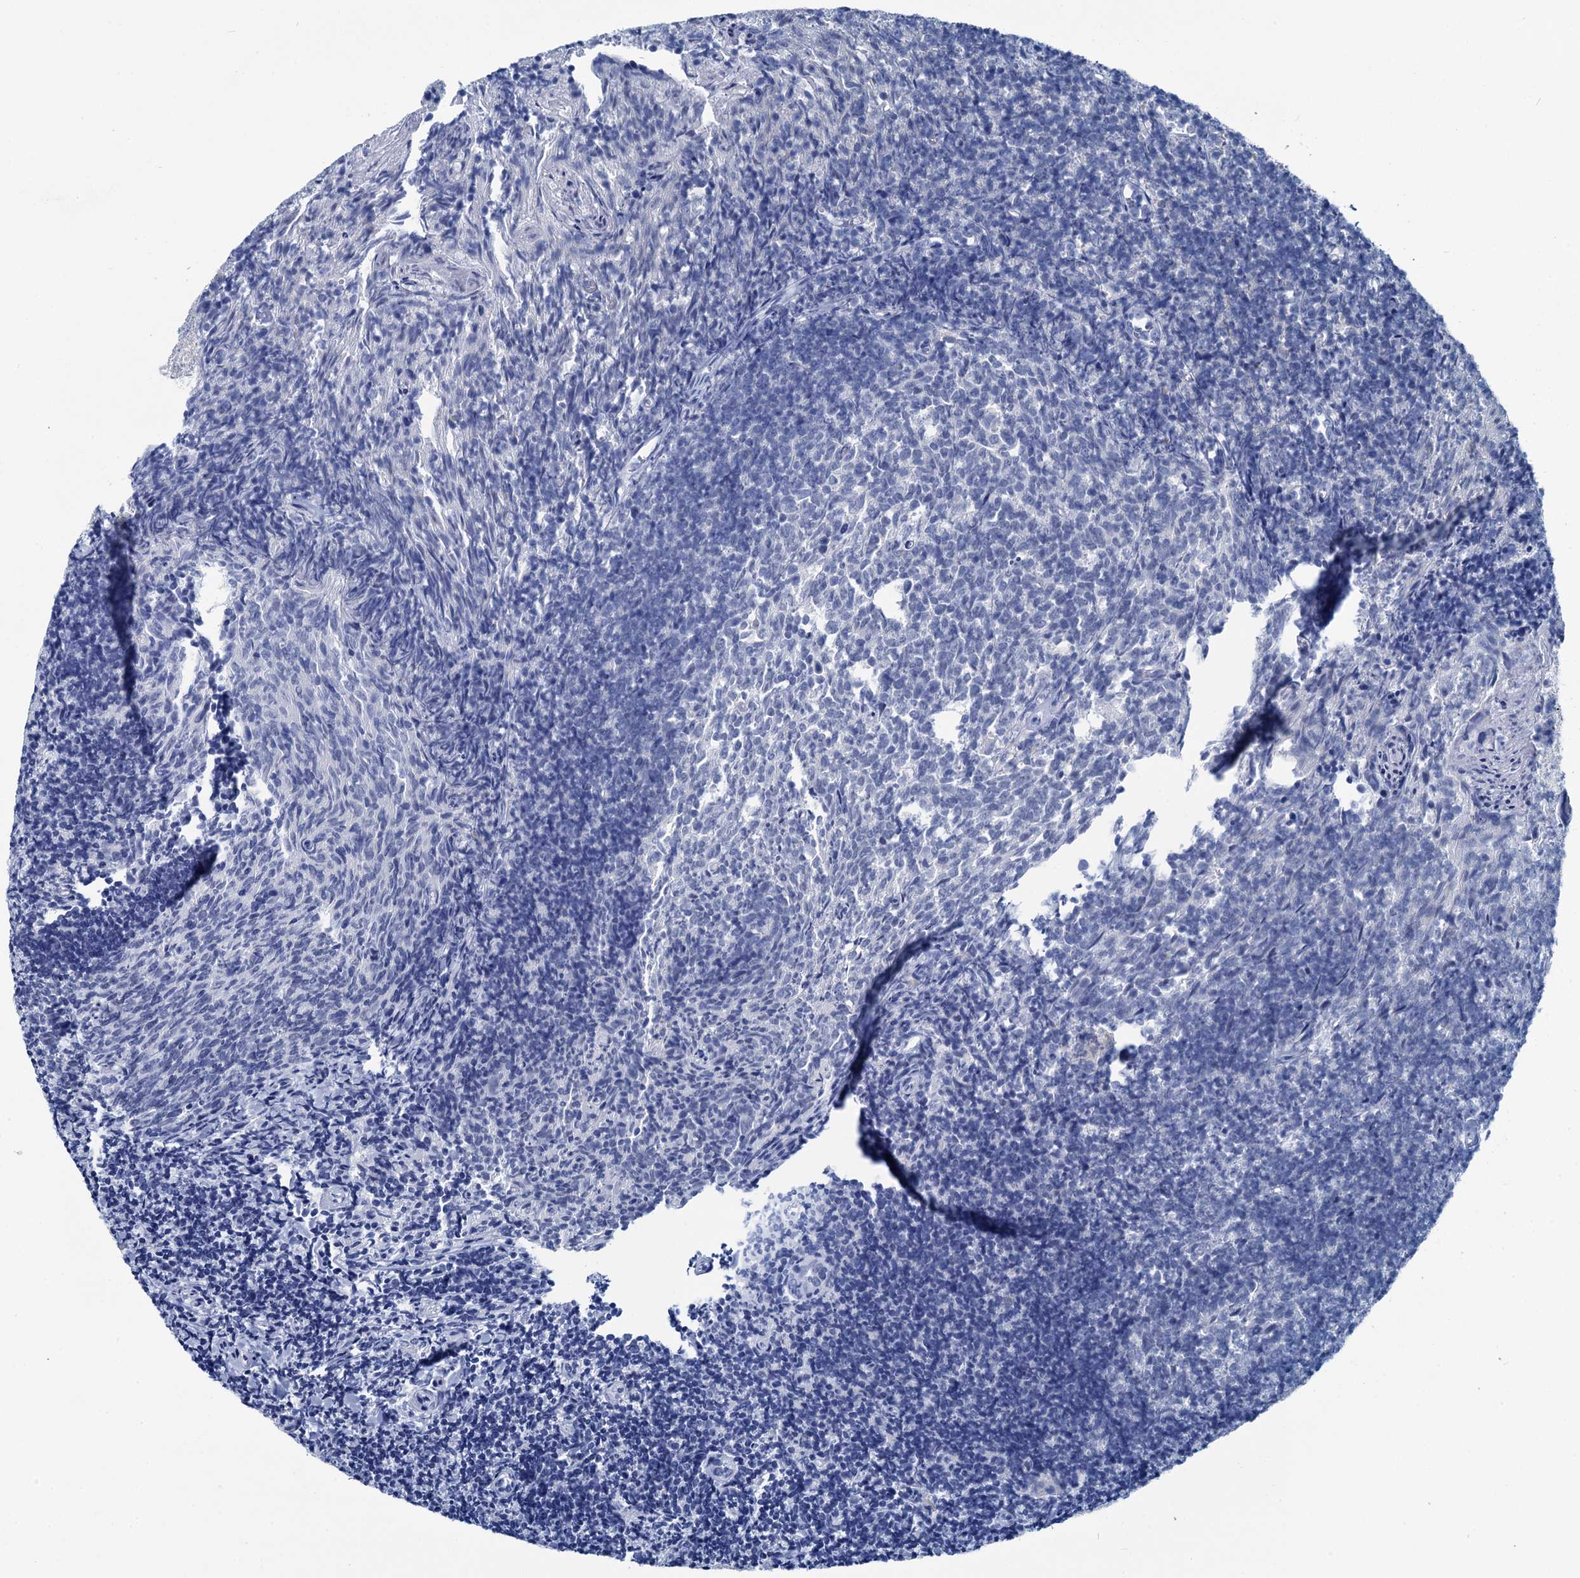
{"staining": {"intensity": "negative", "quantity": "none", "location": "none"}, "tissue": "tonsil", "cell_type": "Germinal center cells", "image_type": "normal", "snomed": [{"axis": "morphology", "description": "Normal tissue, NOS"}, {"axis": "topography", "description": "Tonsil"}], "caption": "IHC histopathology image of benign tonsil: tonsil stained with DAB (3,3'-diaminobenzidine) displays no significant protein positivity in germinal center cells.", "gene": "MIOX", "patient": {"sex": "female", "age": 10}}